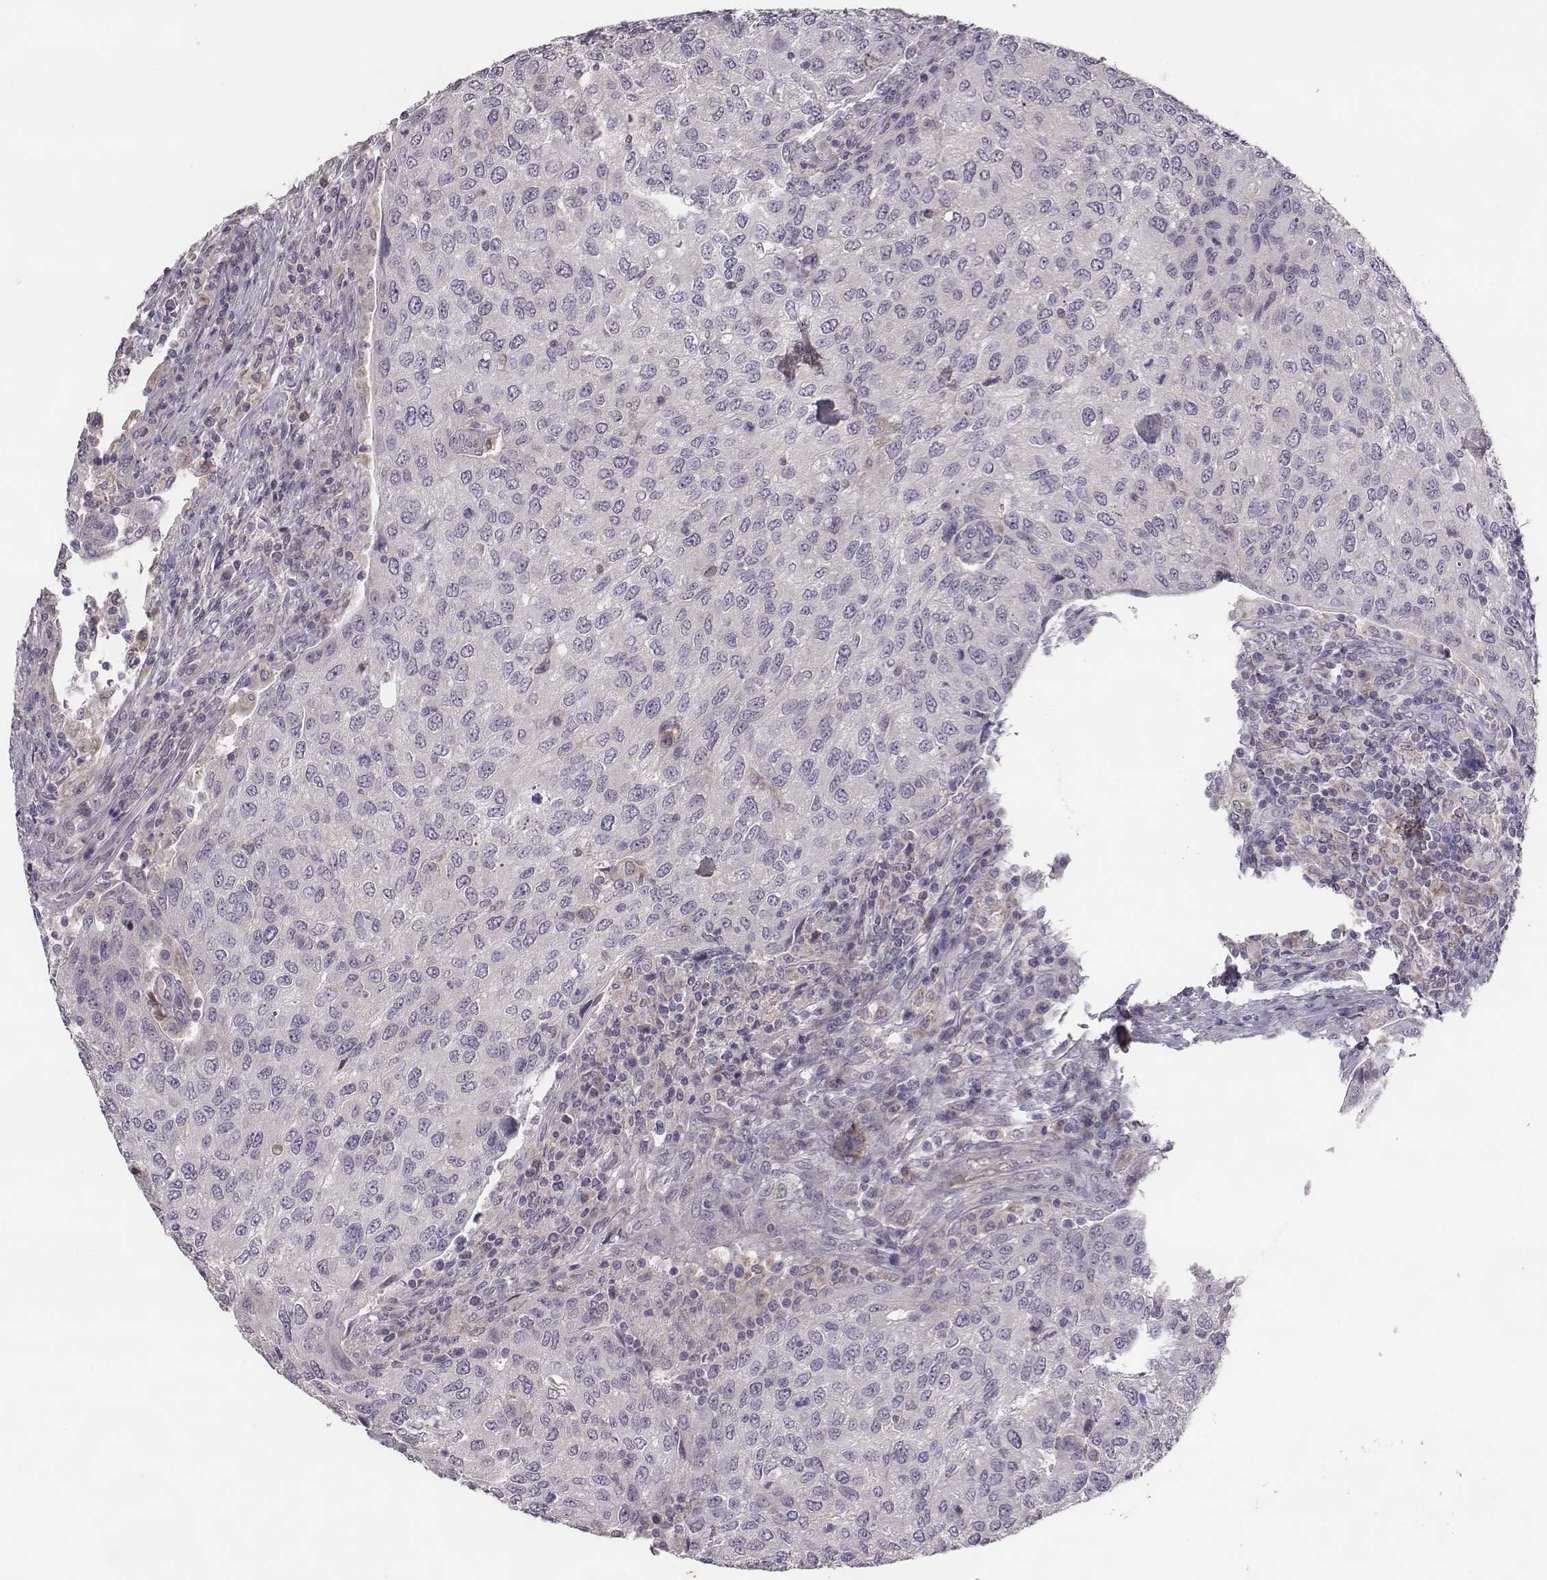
{"staining": {"intensity": "negative", "quantity": "none", "location": "none"}, "tissue": "urothelial cancer", "cell_type": "Tumor cells", "image_type": "cancer", "snomed": [{"axis": "morphology", "description": "Urothelial carcinoma, High grade"}, {"axis": "topography", "description": "Urinary bladder"}], "caption": "This histopathology image is of high-grade urothelial carcinoma stained with IHC to label a protein in brown with the nuclei are counter-stained blue. There is no positivity in tumor cells.", "gene": "KMO", "patient": {"sex": "female", "age": 78}}